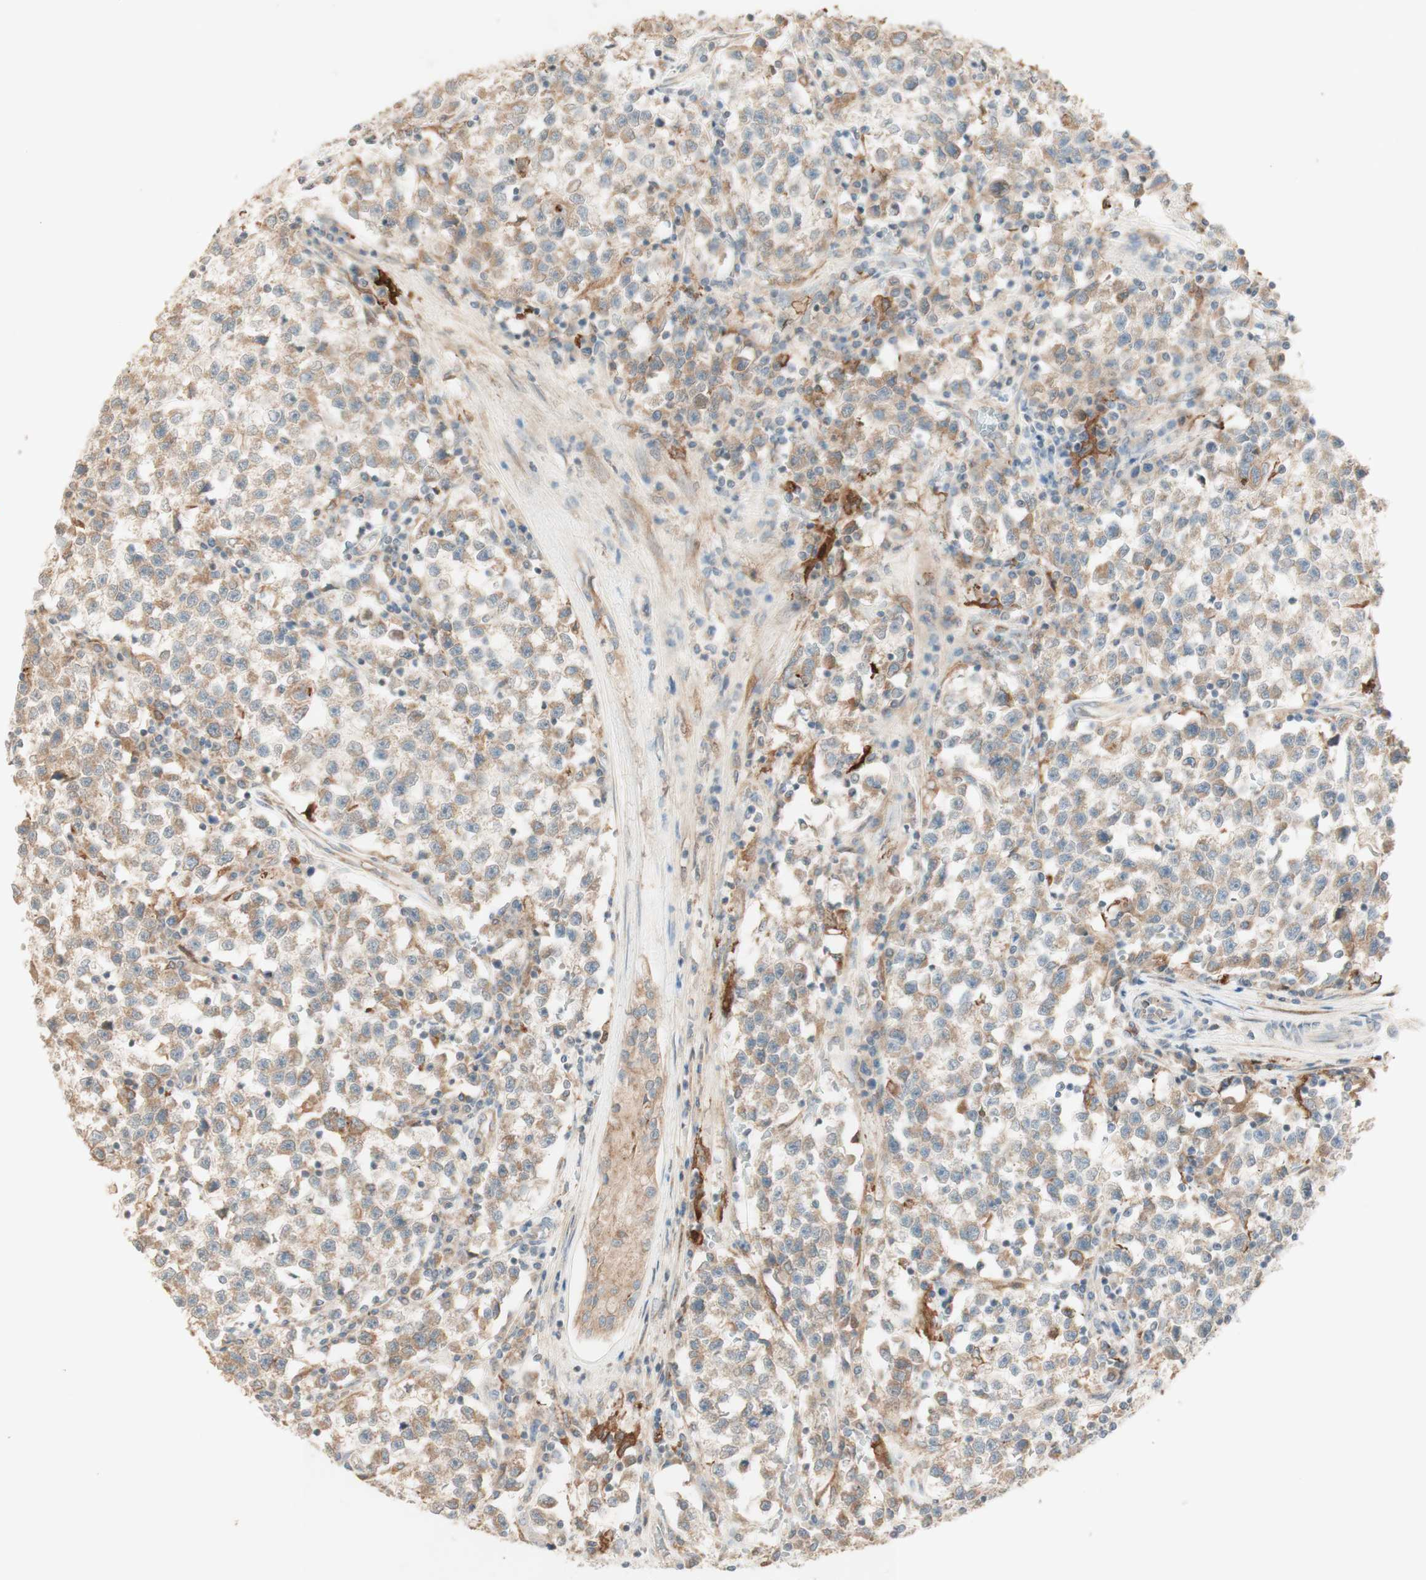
{"staining": {"intensity": "moderate", "quantity": ">75%", "location": "cytoplasmic/membranous"}, "tissue": "testis cancer", "cell_type": "Tumor cells", "image_type": "cancer", "snomed": [{"axis": "morphology", "description": "Seminoma, NOS"}, {"axis": "topography", "description": "Testis"}], "caption": "A brown stain labels moderate cytoplasmic/membranous expression of a protein in testis seminoma tumor cells.", "gene": "CLCN2", "patient": {"sex": "male", "age": 22}}